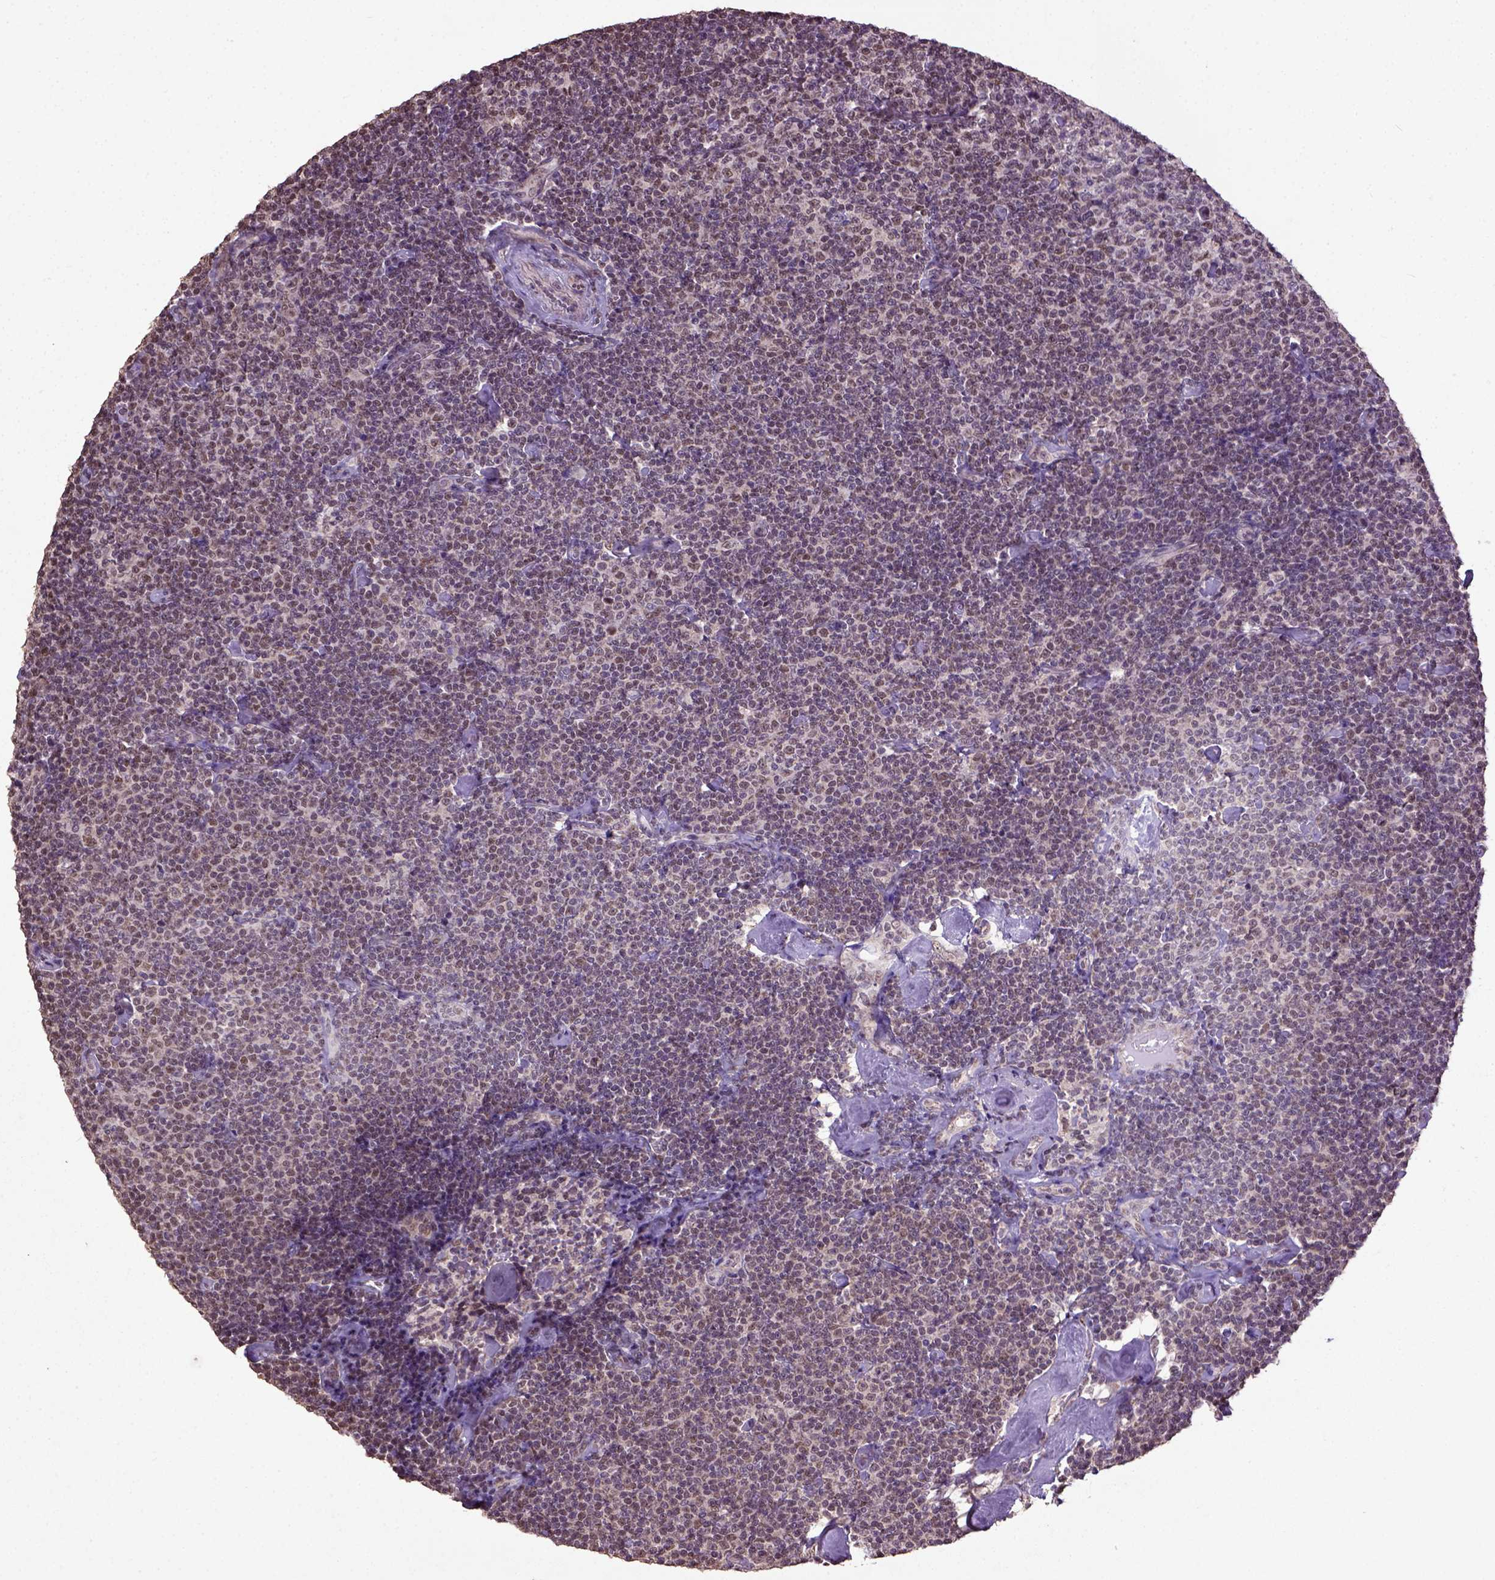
{"staining": {"intensity": "moderate", "quantity": "25%-75%", "location": "nuclear"}, "tissue": "lymphoma", "cell_type": "Tumor cells", "image_type": "cancer", "snomed": [{"axis": "morphology", "description": "Malignant lymphoma, non-Hodgkin's type, Low grade"}, {"axis": "topography", "description": "Lymph node"}], "caption": "A medium amount of moderate nuclear positivity is present in approximately 25%-75% of tumor cells in malignant lymphoma, non-Hodgkin's type (low-grade) tissue.", "gene": "UBA3", "patient": {"sex": "male", "age": 81}}